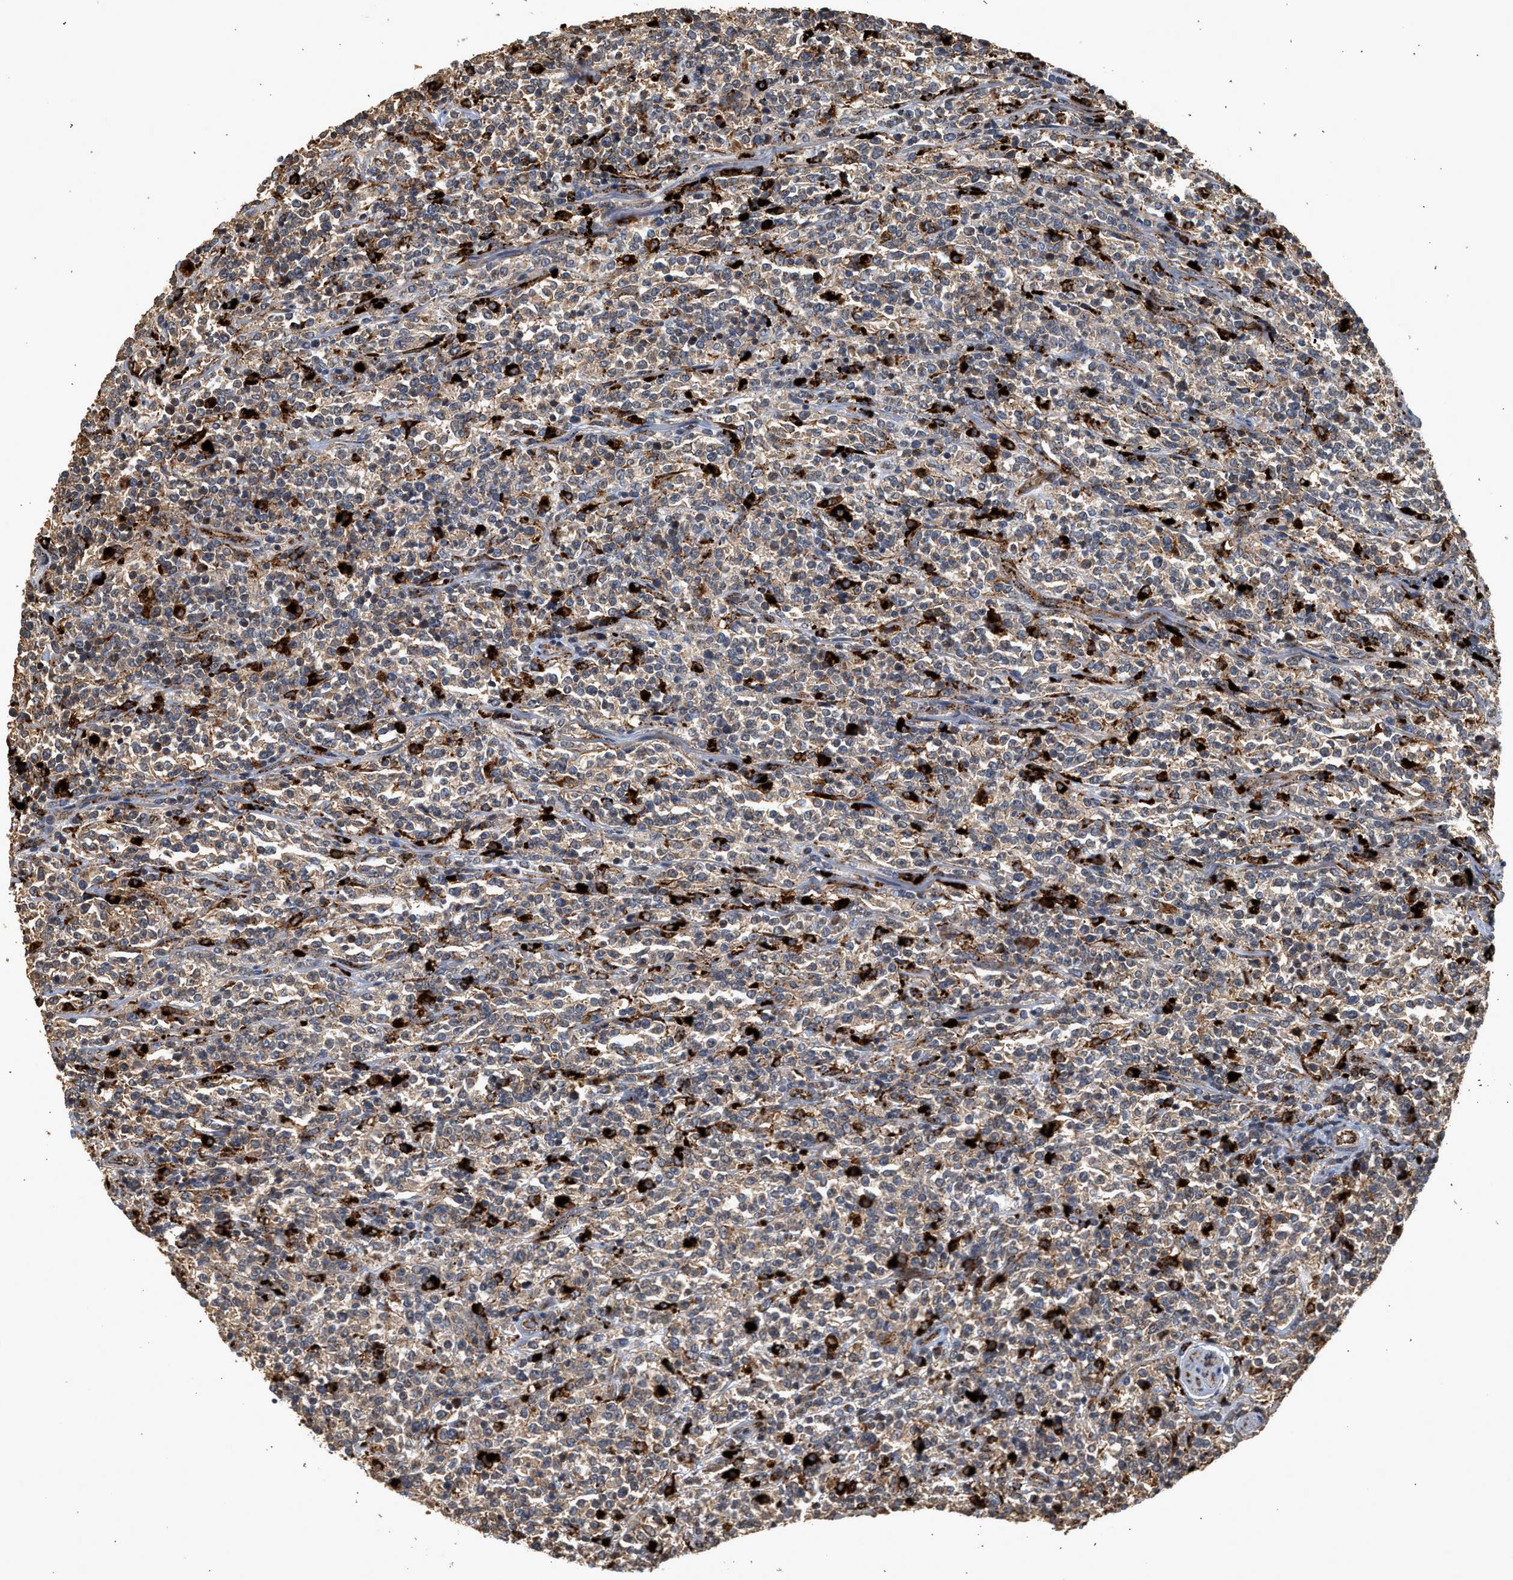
{"staining": {"intensity": "moderate", "quantity": "25%-75%", "location": "cytoplasmic/membranous"}, "tissue": "lymphoma", "cell_type": "Tumor cells", "image_type": "cancer", "snomed": [{"axis": "morphology", "description": "Malignant lymphoma, non-Hodgkin's type, High grade"}, {"axis": "topography", "description": "Soft tissue"}], "caption": "Protein staining by immunohistochemistry shows moderate cytoplasmic/membranous positivity in approximately 25%-75% of tumor cells in high-grade malignant lymphoma, non-Hodgkin's type.", "gene": "CTSV", "patient": {"sex": "male", "age": 18}}